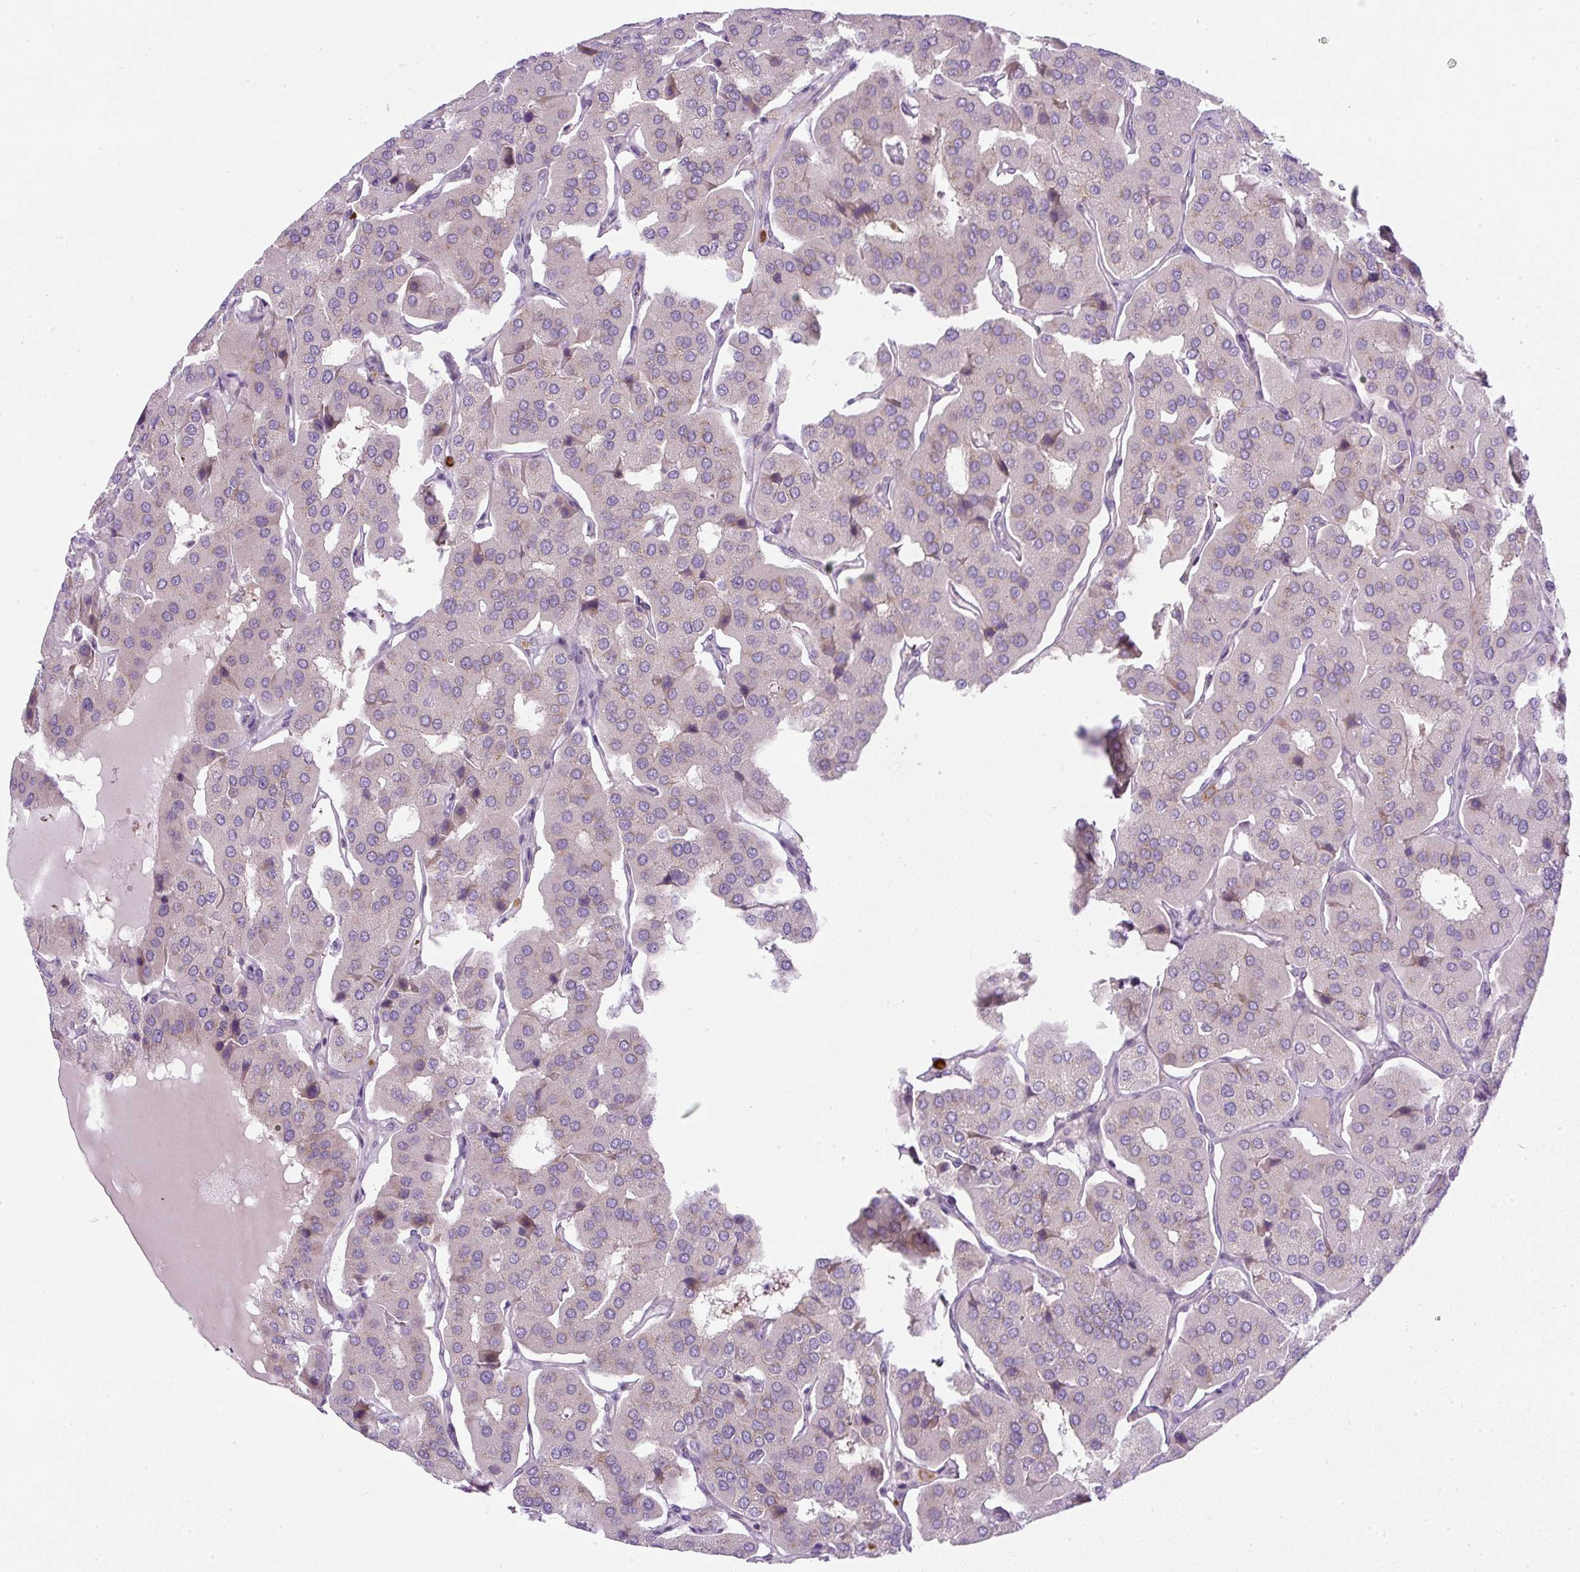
{"staining": {"intensity": "negative", "quantity": "none", "location": "none"}, "tissue": "parathyroid gland", "cell_type": "Glandular cells", "image_type": "normal", "snomed": [{"axis": "morphology", "description": "Normal tissue, NOS"}, {"axis": "morphology", "description": "Adenoma, NOS"}, {"axis": "topography", "description": "Parathyroid gland"}], "caption": "This is a micrograph of immunohistochemistry staining of benign parathyroid gland, which shows no staining in glandular cells.", "gene": "MLX", "patient": {"sex": "female", "age": 86}}